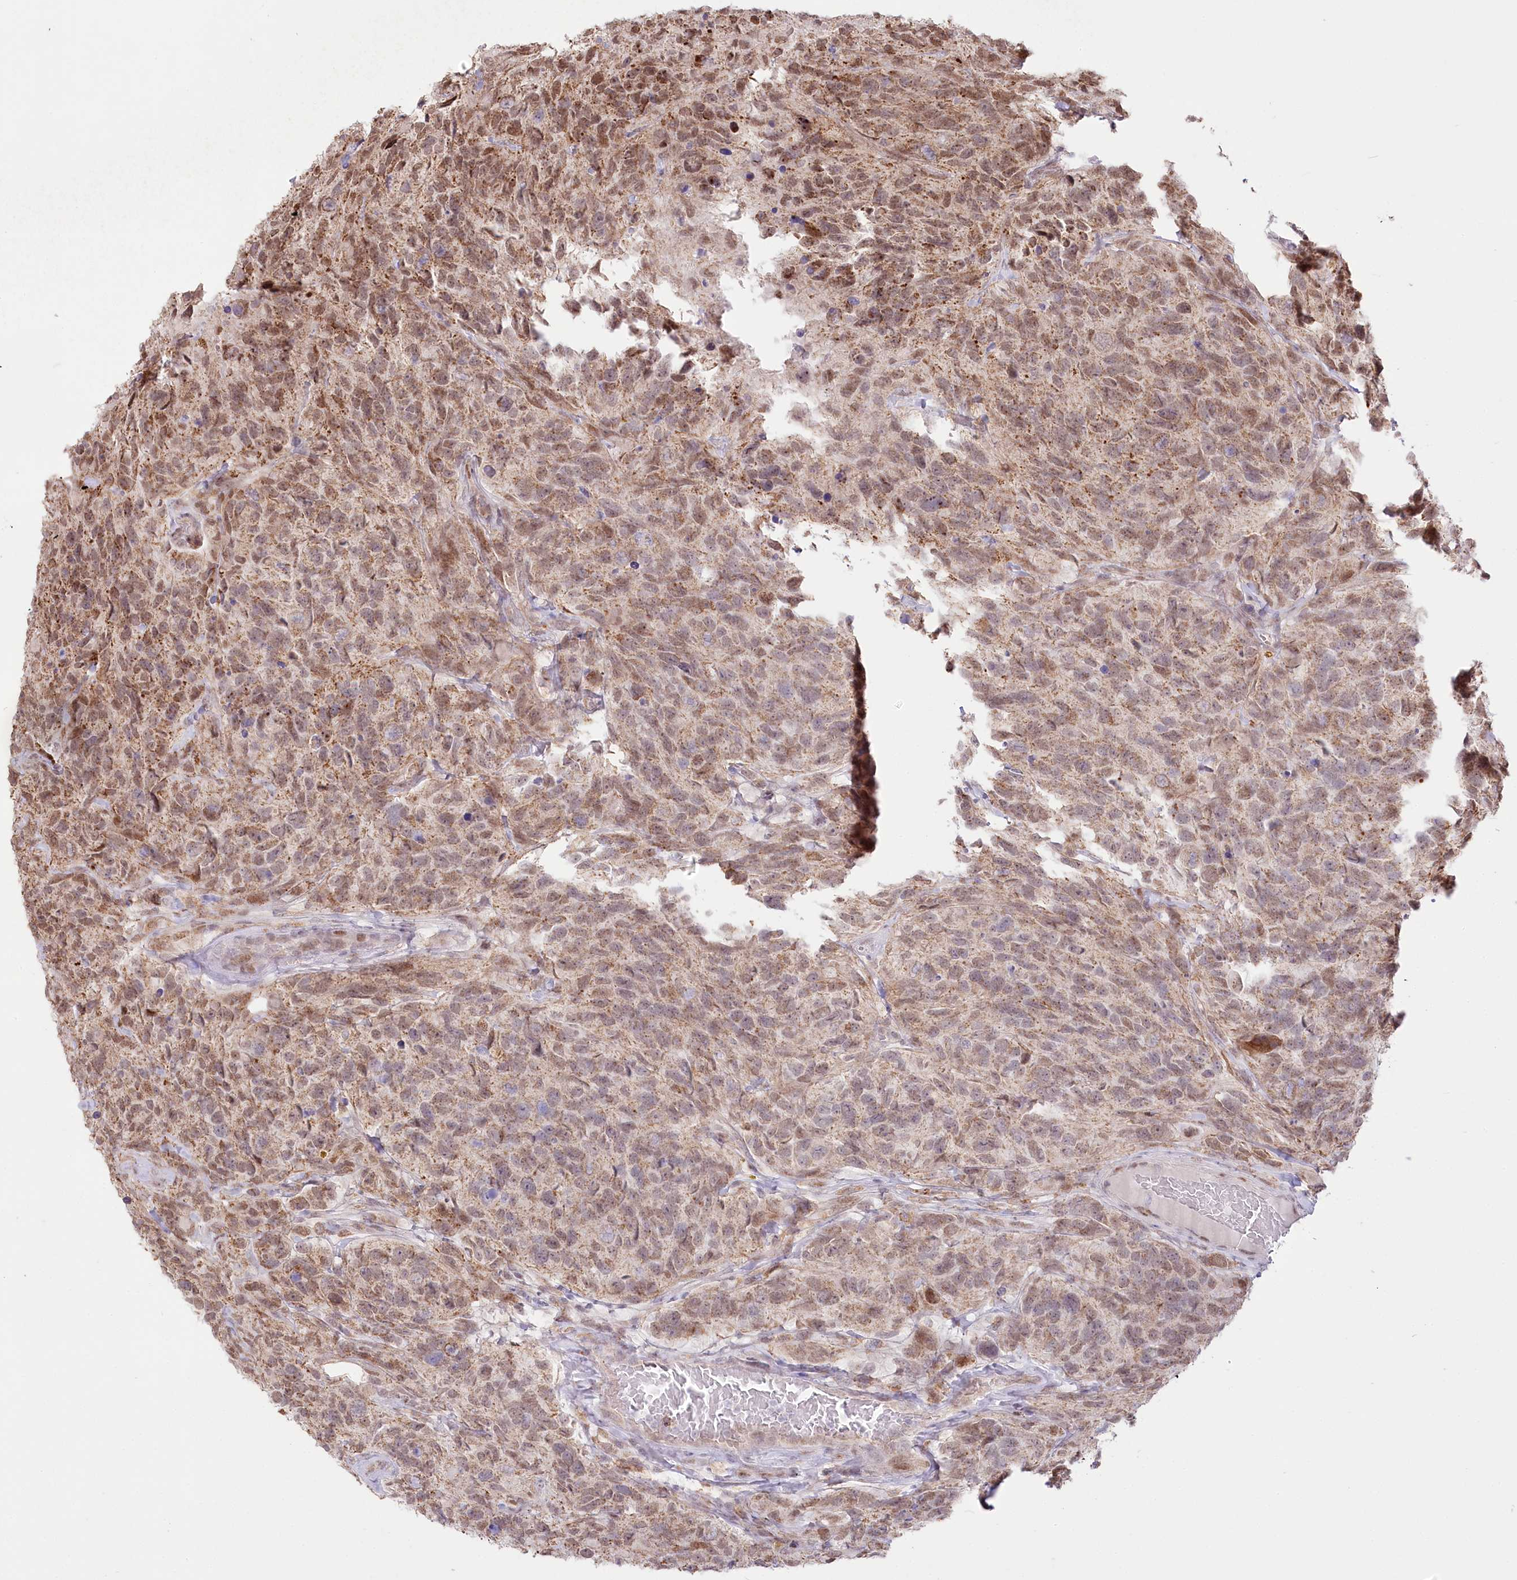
{"staining": {"intensity": "moderate", "quantity": ">75%", "location": "cytoplasmic/membranous,nuclear"}, "tissue": "glioma", "cell_type": "Tumor cells", "image_type": "cancer", "snomed": [{"axis": "morphology", "description": "Glioma, malignant, High grade"}, {"axis": "topography", "description": "Brain"}], "caption": "A high-resolution micrograph shows IHC staining of malignant glioma (high-grade), which exhibits moderate cytoplasmic/membranous and nuclear expression in approximately >75% of tumor cells. Immunohistochemistry (ihc) stains the protein in brown and the nuclei are stained blue.", "gene": "PYURF", "patient": {"sex": "male", "age": 69}}